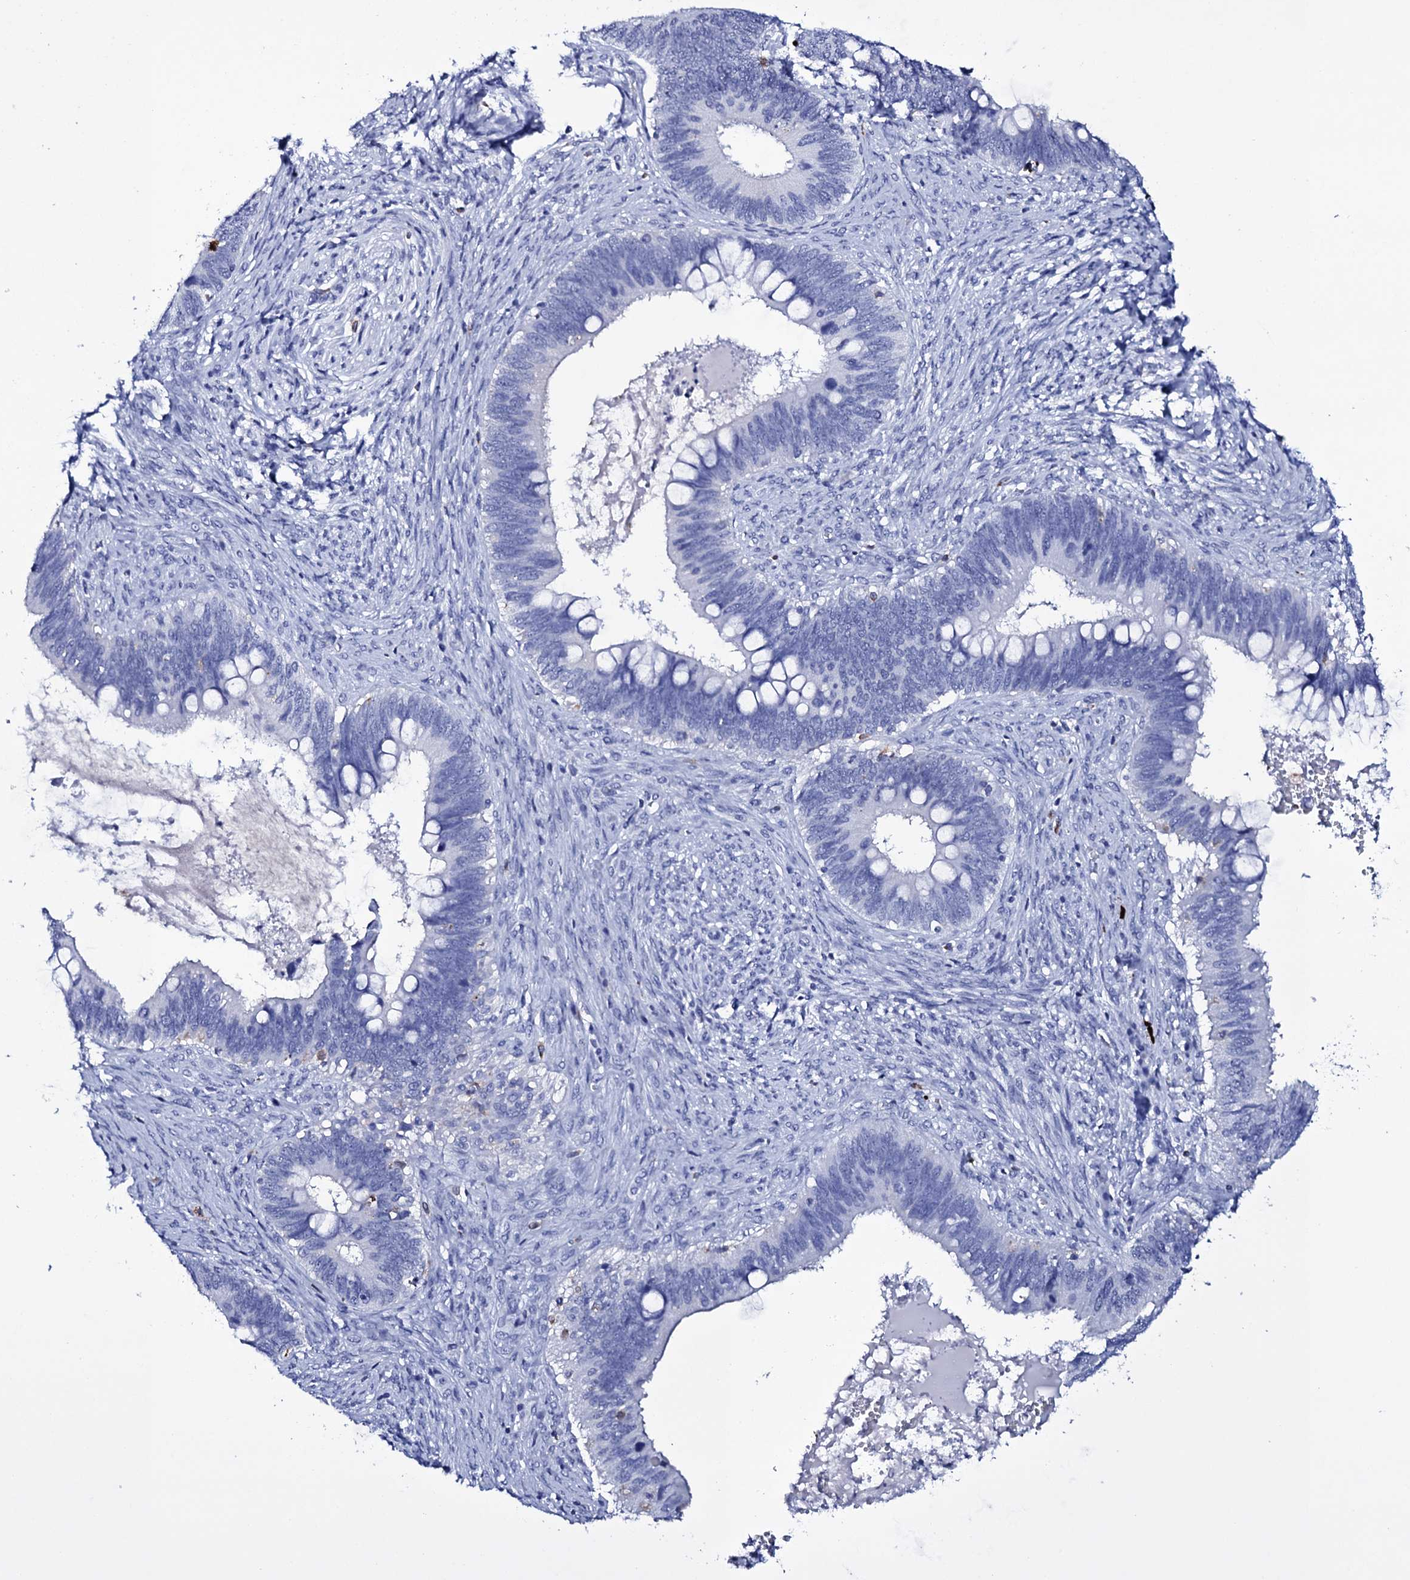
{"staining": {"intensity": "negative", "quantity": "none", "location": "none"}, "tissue": "cervical cancer", "cell_type": "Tumor cells", "image_type": "cancer", "snomed": [{"axis": "morphology", "description": "Adenocarcinoma, NOS"}, {"axis": "topography", "description": "Cervix"}], "caption": "A micrograph of cervical cancer stained for a protein exhibits no brown staining in tumor cells.", "gene": "ITPRID2", "patient": {"sex": "female", "age": 42}}